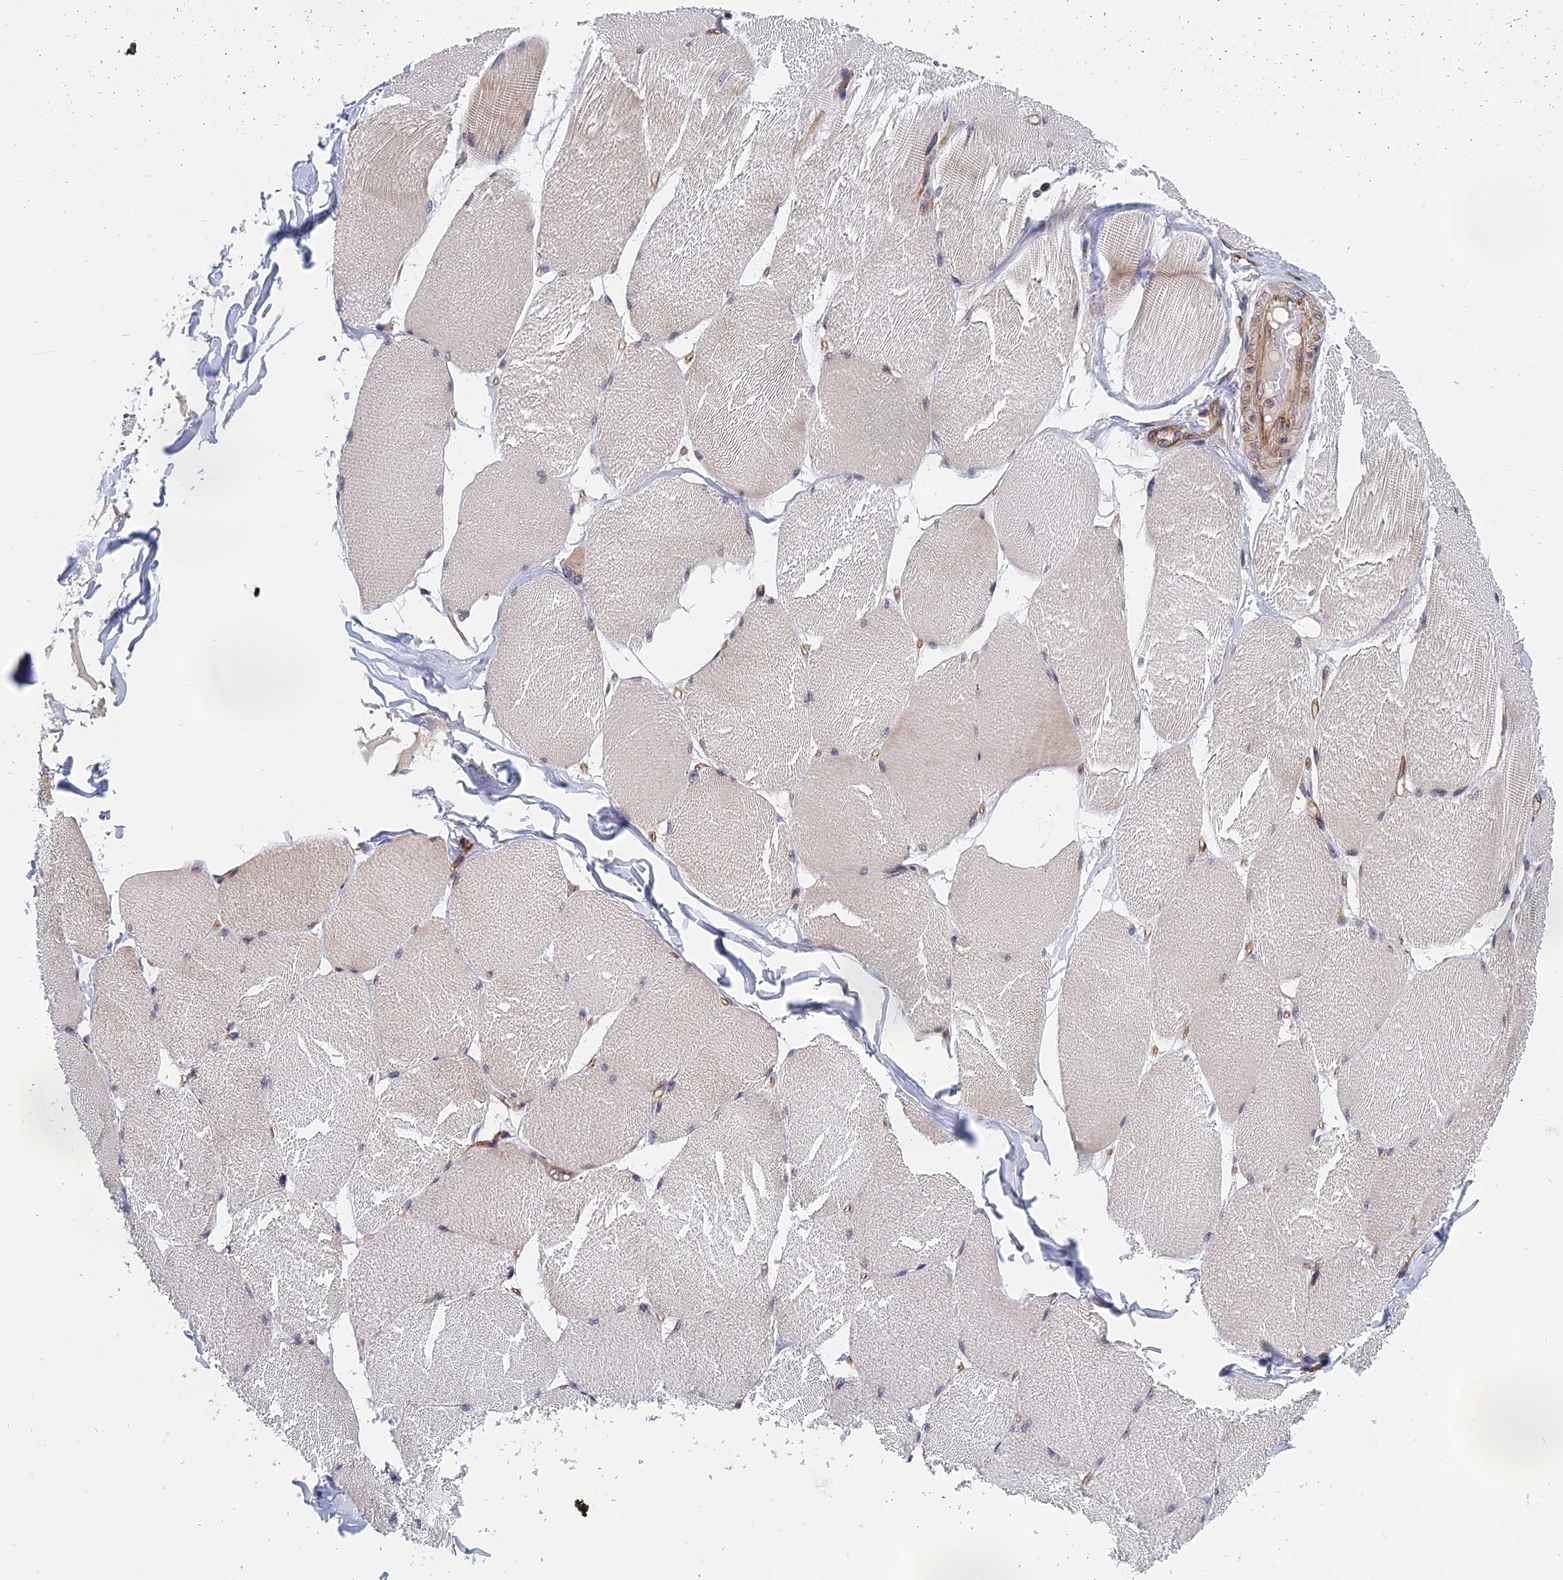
{"staining": {"intensity": "negative", "quantity": "none", "location": "none"}, "tissue": "skeletal muscle", "cell_type": "Myocytes", "image_type": "normal", "snomed": [{"axis": "morphology", "description": "Normal tissue, NOS"}, {"axis": "topography", "description": "Skin"}, {"axis": "topography", "description": "Skeletal muscle"}], "caption": "IHC photomicrograph of benign skeletal muscle stained for a protein (brown), which shows no expression in myocytes. The staining was performed using DAB (3,3'-diaminobenzidine) to visualize the protein expression in brown, while the nuclei were stained in blue with hematoxylin (Magnification: 20x).", "gene": "NAA10", "patient": {"sex": "male", "age": 83}}